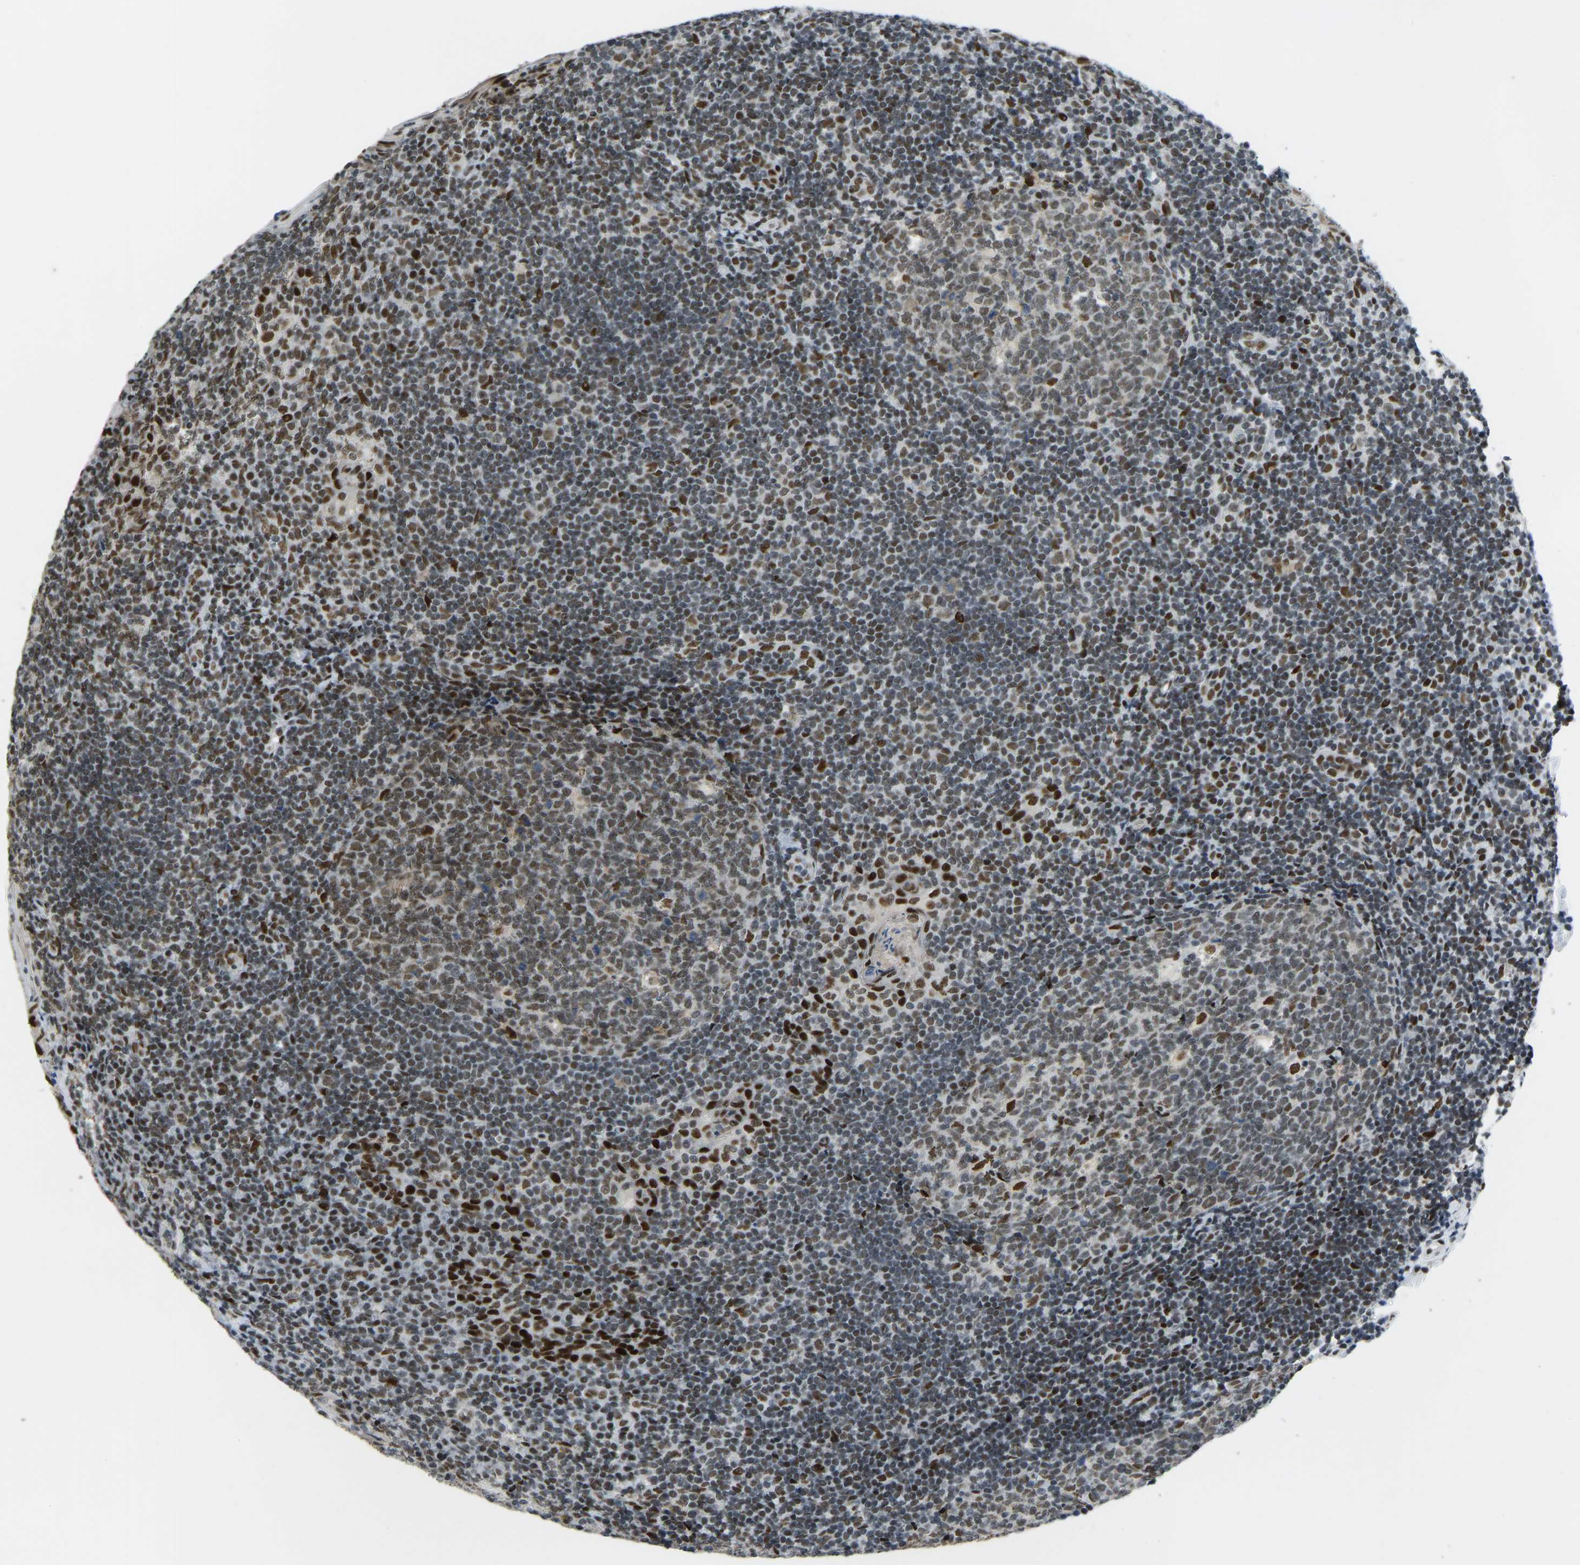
{"staining": {"intensity": "strong", "quantity": "25%-75%", "location": "nuclear"}, "tissue": "tonsil", "cell_type": "Germinal center cells", "image_type": "normal", "snomed": [{"axis": "morphology", "description": "Normal tissue, NOS"}, {"axis": "topography", "description": "Tonsil"}], "caption": "IHC micrograph of benign tonsil: human tonsil stained using IHC reveals high levels of strong protein expression localized specifically in the nuclear of germinal center cells, appearing as a nuclear brown color.", "gene": "FOXK1", "patient": {"sex": "male", "age": 37}}